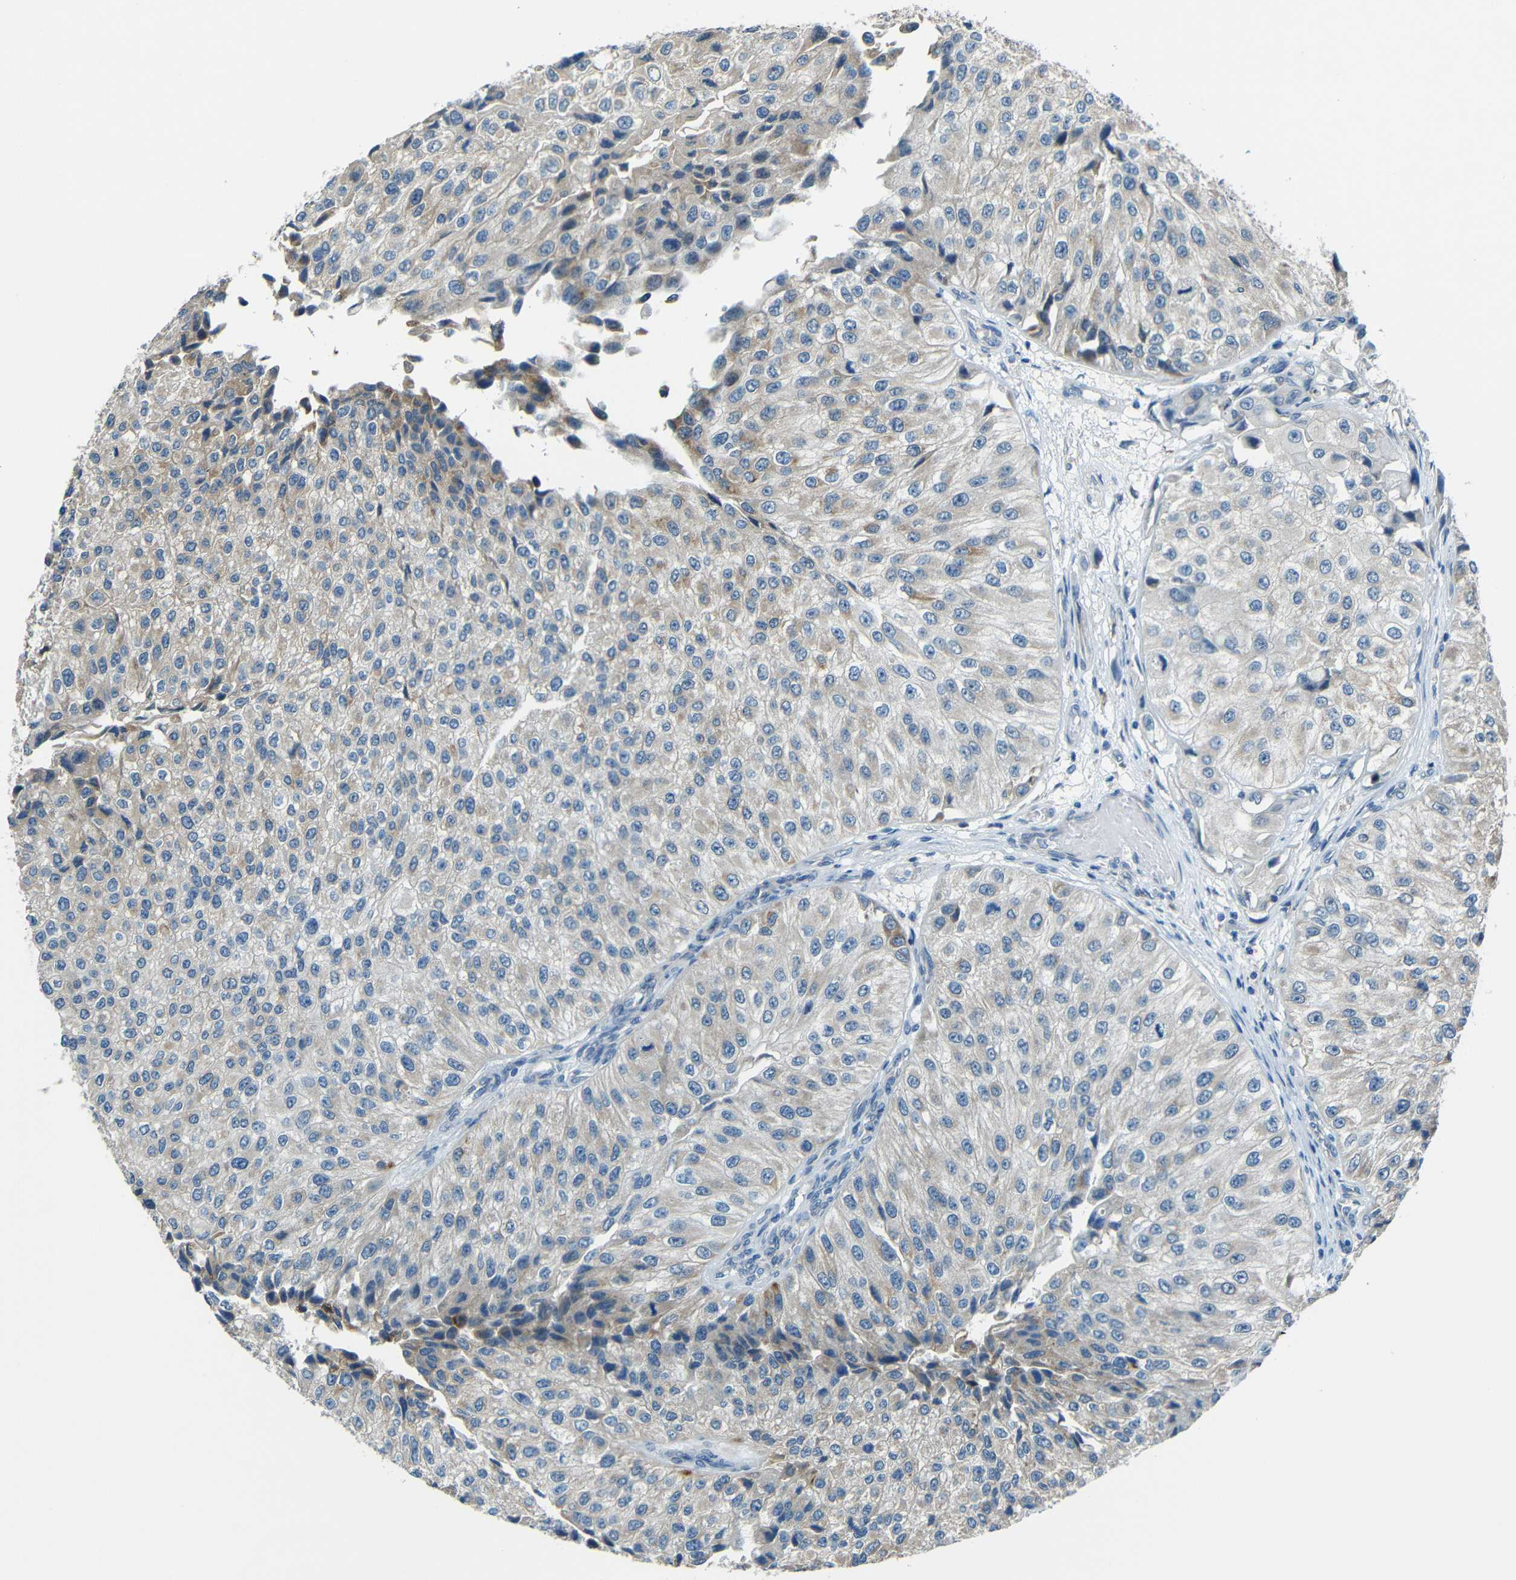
{"staining": {"intensity": "weak", "quantity": "25%-75%", "location": "cytoplasmic/membranous"}, "tissue": "urothelial cancer", "cell_type": "Tumor cells", "image_type": "cancer", "snomed": [{"axis": "morphology", "description": "Urothelial carcinoma, High grade"}, {"axis": "topography", "description": "Kidney"}, {"axis": "topography", "description": "Urinary bladder"}], "caption": "High-grade urothelial carcinoma was stained to show a protein in brown. There is low levels of weak cytoplasmic/membranous expression in approximately 25%-75% of tumor cells.", "gene": "ANKRD22", "patient": {"sex": "male", "age": 77}}